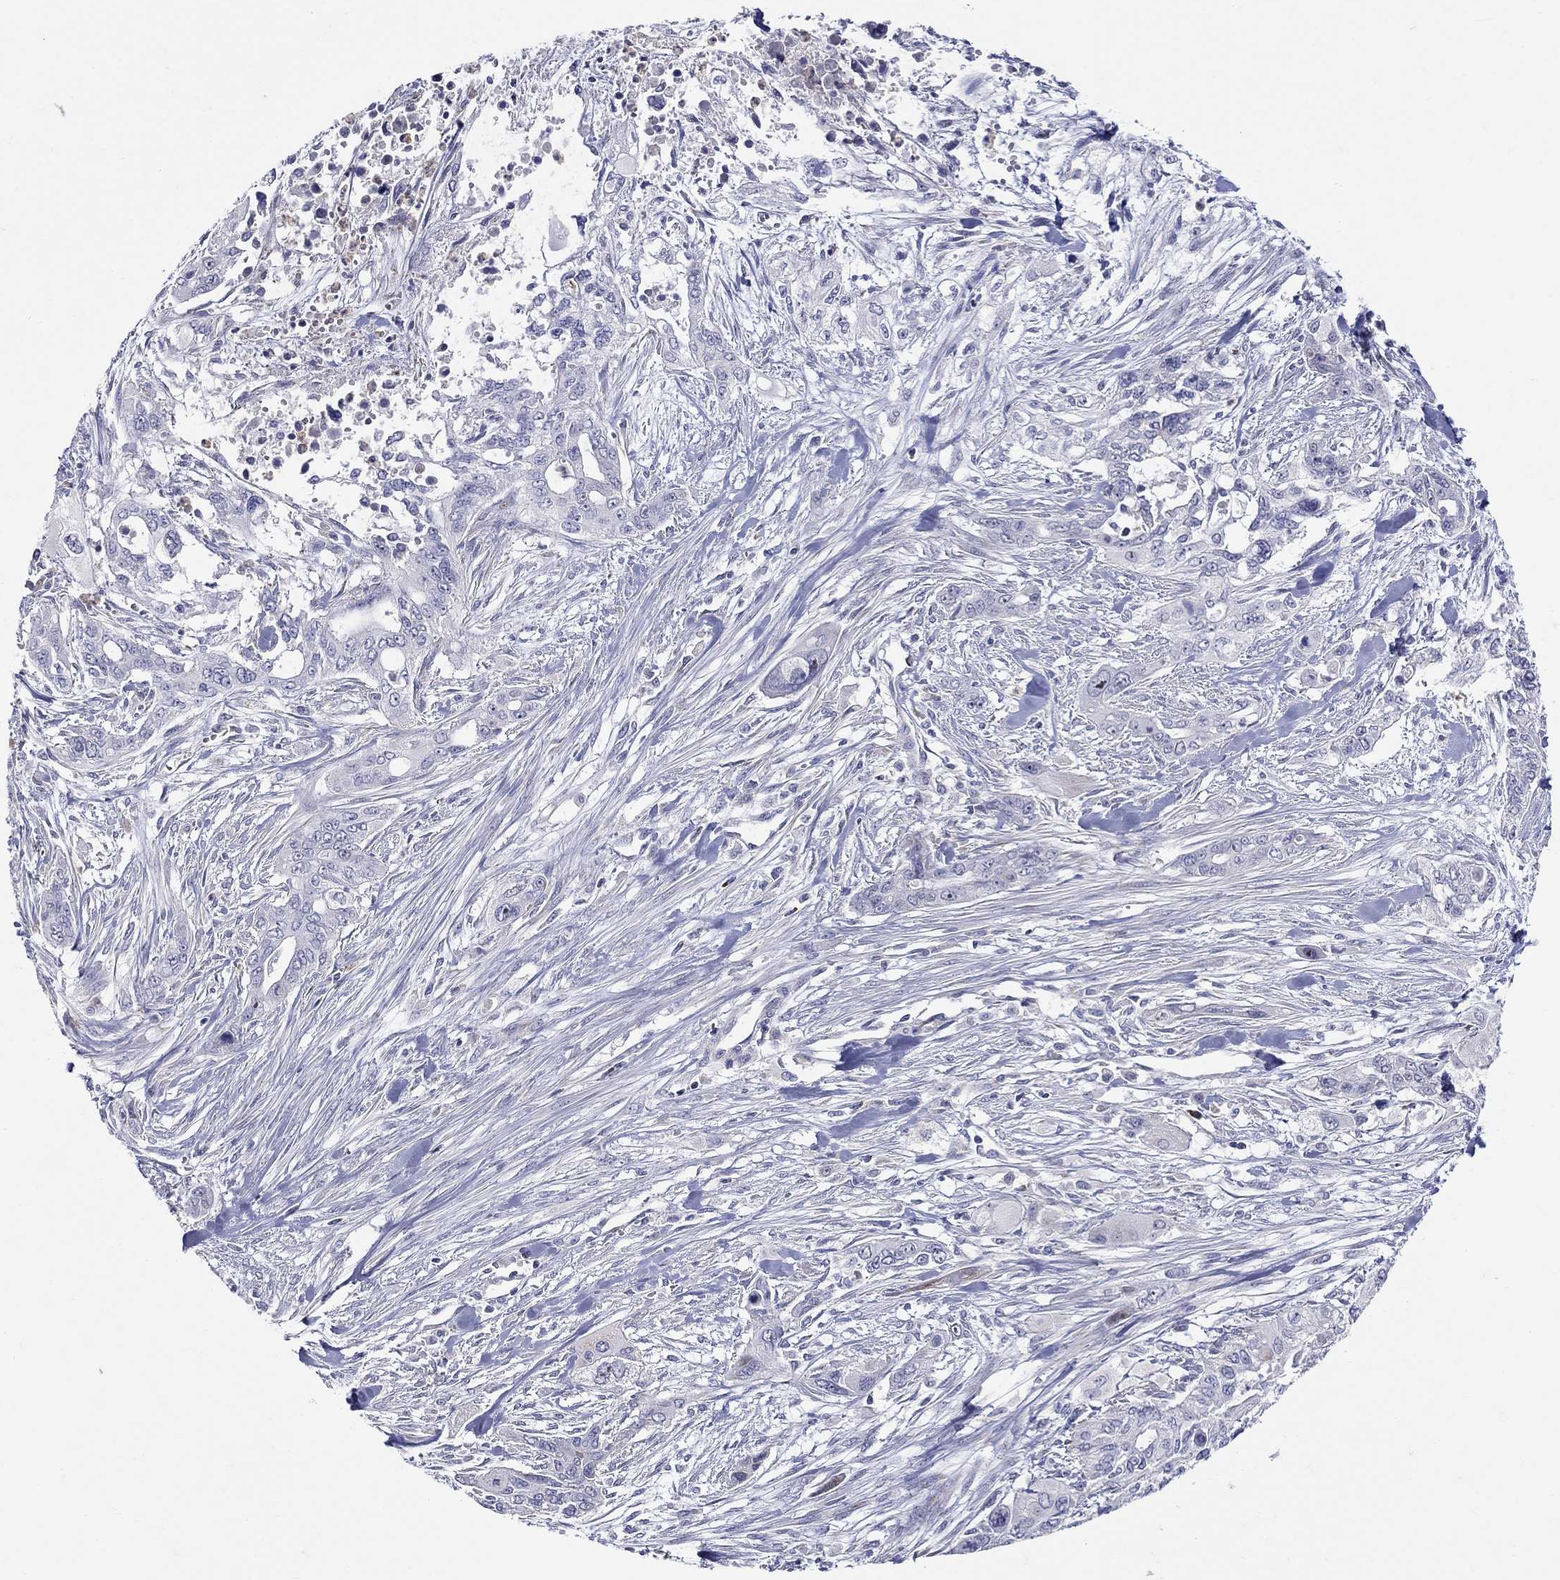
{"staining": {"intensity": "negative", "quantity": "none", "location": "none"}, "tissue": "pancreatic cancer", "cell_type": "Tumor cells", "image_type": "cancer", "snomed": [{"axis": "morphology", "description": "Adenocarcinoma, NOS"}, {"axis": "topography", "description": "Pancreas"}], "caption": "Adenocarcinoma (pancreatic) stained for a protein using IHC reveals no expression tumor cells.", "gene": "HMX2", "patient": {"sex": "male", "age": 47}}